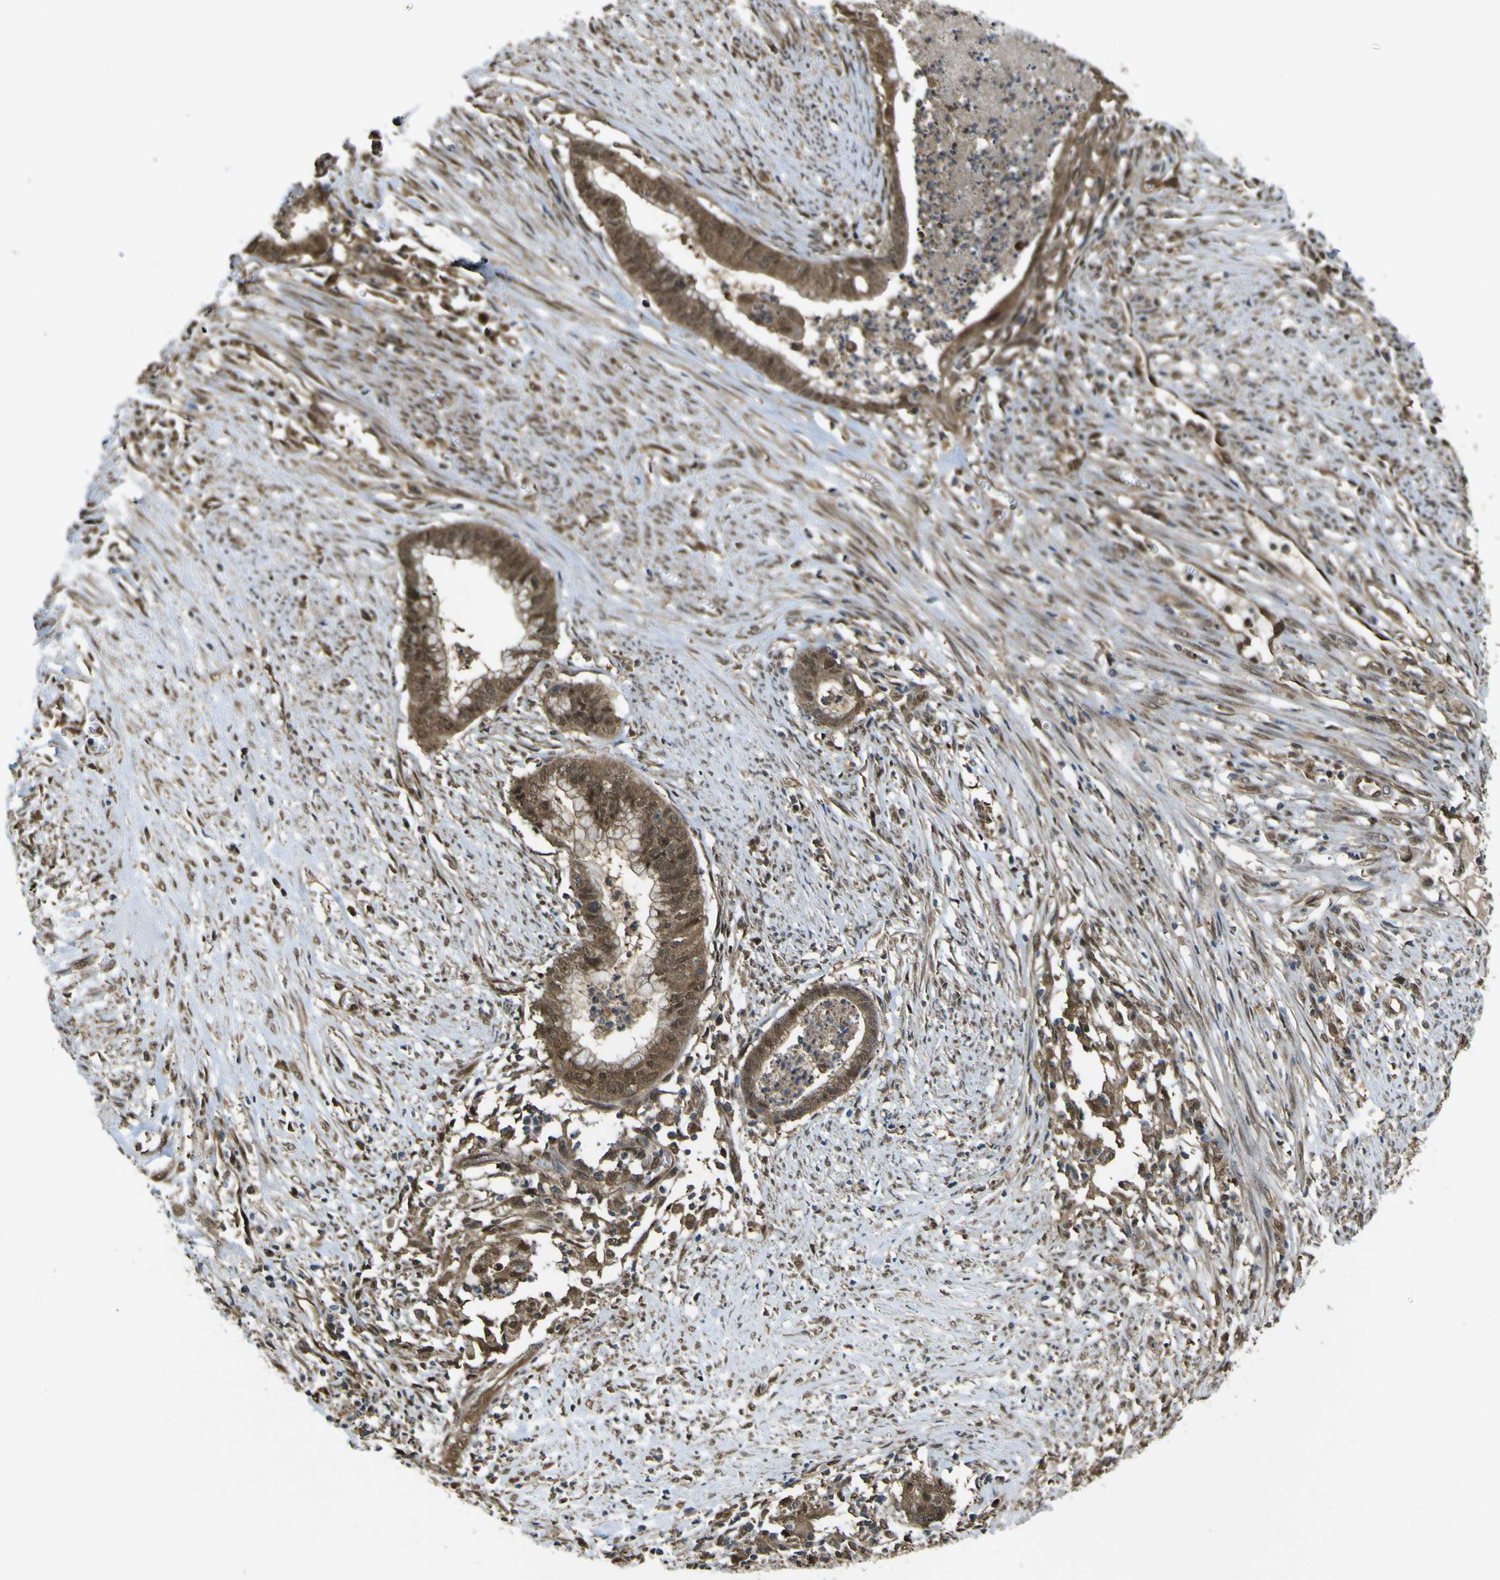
{"staining": {"intensity": "moderate", "quantity": ">75%", "location": "cytoplasmic/membranous,nuclear"}, "tissue": "endometrial cancer", "cell_type": "Tumor cells", "image_type": "cancer", "snomed": [{"axis": "morphology", "description": "Necrosis, NOS"}, {"axis": "morphology", "description": "Adenocarcinoma, NOS"}, {"axis": "topography", "description": "Endometrium"}], "caption": "A photomicrograph showing moderate cytoplasmic/membranous and nuclear positivity in approximately >75% of tumor cells in endometrial cancer, as visualized by brown immunohistochemical staining.", "gene": "YWHAG", "patient": {"sex": "female", "age": 79}}